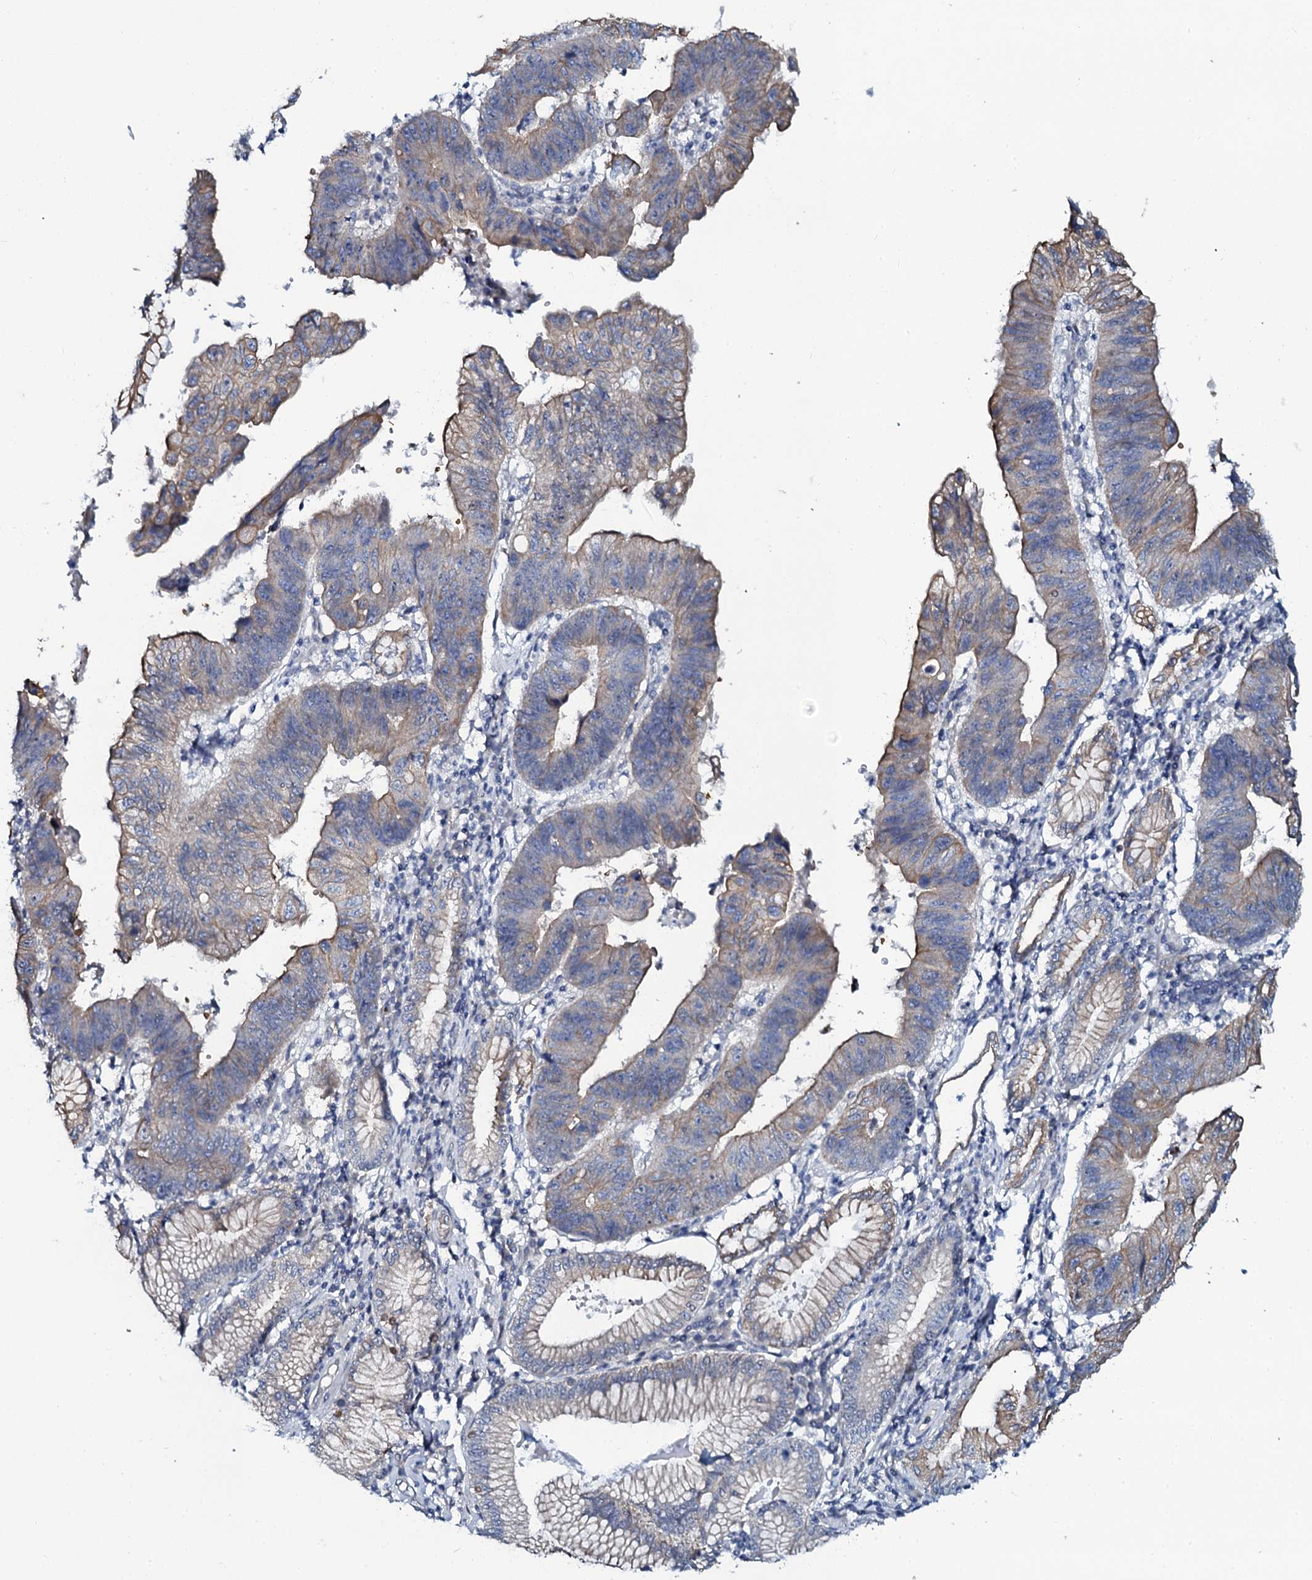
{"staining": {"intensity": "moderate", "quantity": "<25%", "location": "cytoplasmic/membranous"}, "tissue": "stomach cancer", "cell_type": "Tumor cells", "image_type": "cancer", "snomed": [{"axis": "morphology", "description": "Adenocarcinoma, NOS"}, {"axis": "topography", "description": "Stomach"}], "caption": "Immunohistochemistry of adenocarcinoma (stomach) exhibits low levels of moderate cytoplasmic/membranous positivity in about <25% of tumor cells.", "gene": "C10orf88", "patient": {"sex": "male", "age": 59}}